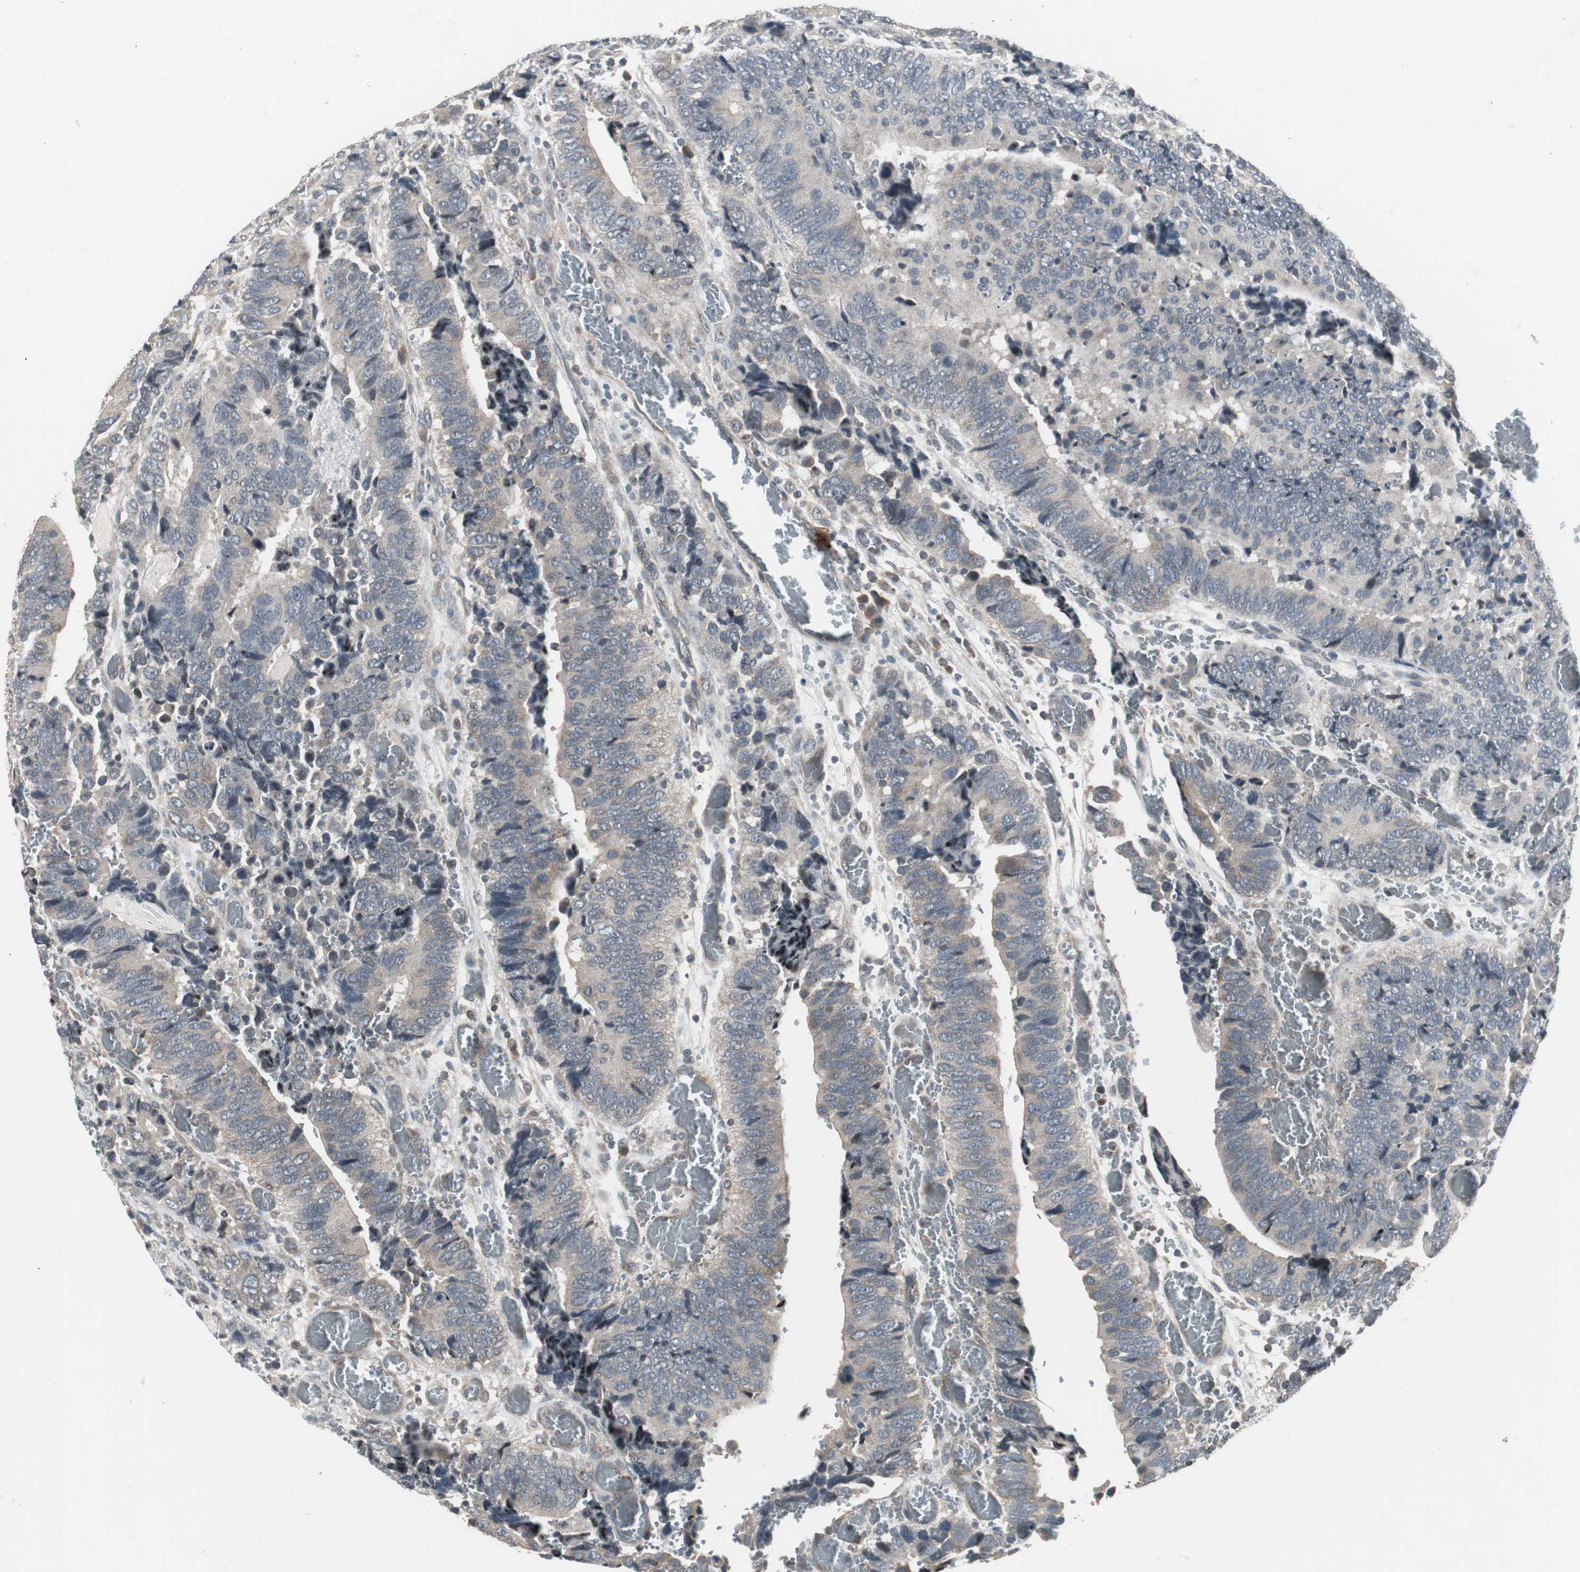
{"staining": {"intensity": "weak", "quantity": ">75%", "location": "cytoplasmic/membranous"}, "tissue": "colorectal cancer", "cell_type": "Tumor cells", "image_type": "cancer", "snomed": [{"axis": "morphology", "description": "Adenocarcinoma, NOS"}, {"axis": "topography", "description": "Colon"}], "caption": "Approximately >75% of tumor cells in adenocarcinoma (colorectal) exhibit weak cytoplasmic/membranous protein expression as visualized by brown immunohistochemical staining.", "gene": "ZMPSTE24", "patient": {"sex": "male", "age": 72}}